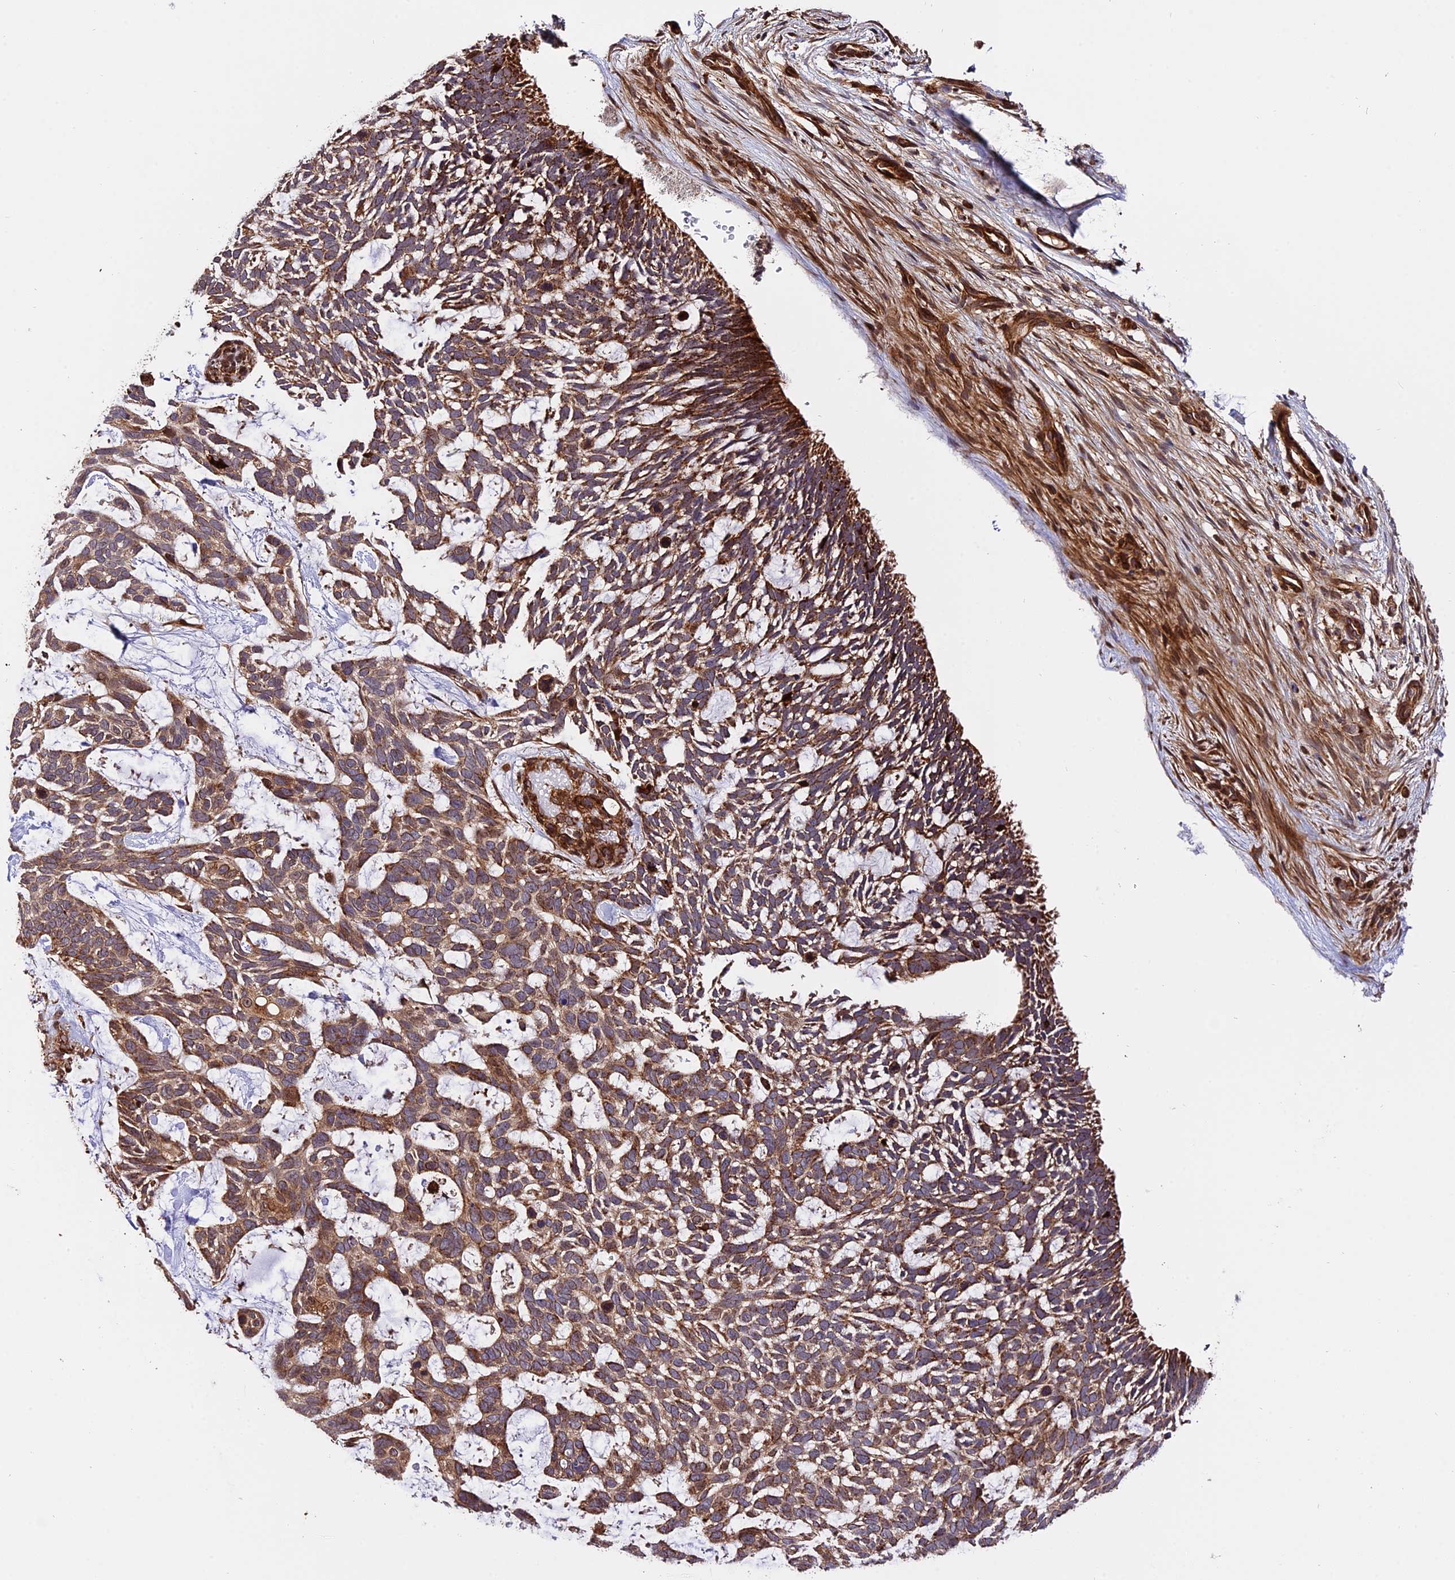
{"staining": {"intensity": "moderate", "quantity": ">75%", "location": "cytoplasmic/membranous"}, "tissue": "skin cancer", "cell_type": "Tumor cells", "image_type": "cancer", "snomed": [{"axis": "morphology", "description": "Basal cell carcinoma"}, {"axis": "topography", "description": "Skin"}], "caption": "The image demonstrates a brown stain indicating the presence of a protein in the cytoplasmic/membranous of tumor cells in basal cell carcinoma (skin).", "gene": "HERPUD1", "patient": {"sex": "male", "age": 88}}